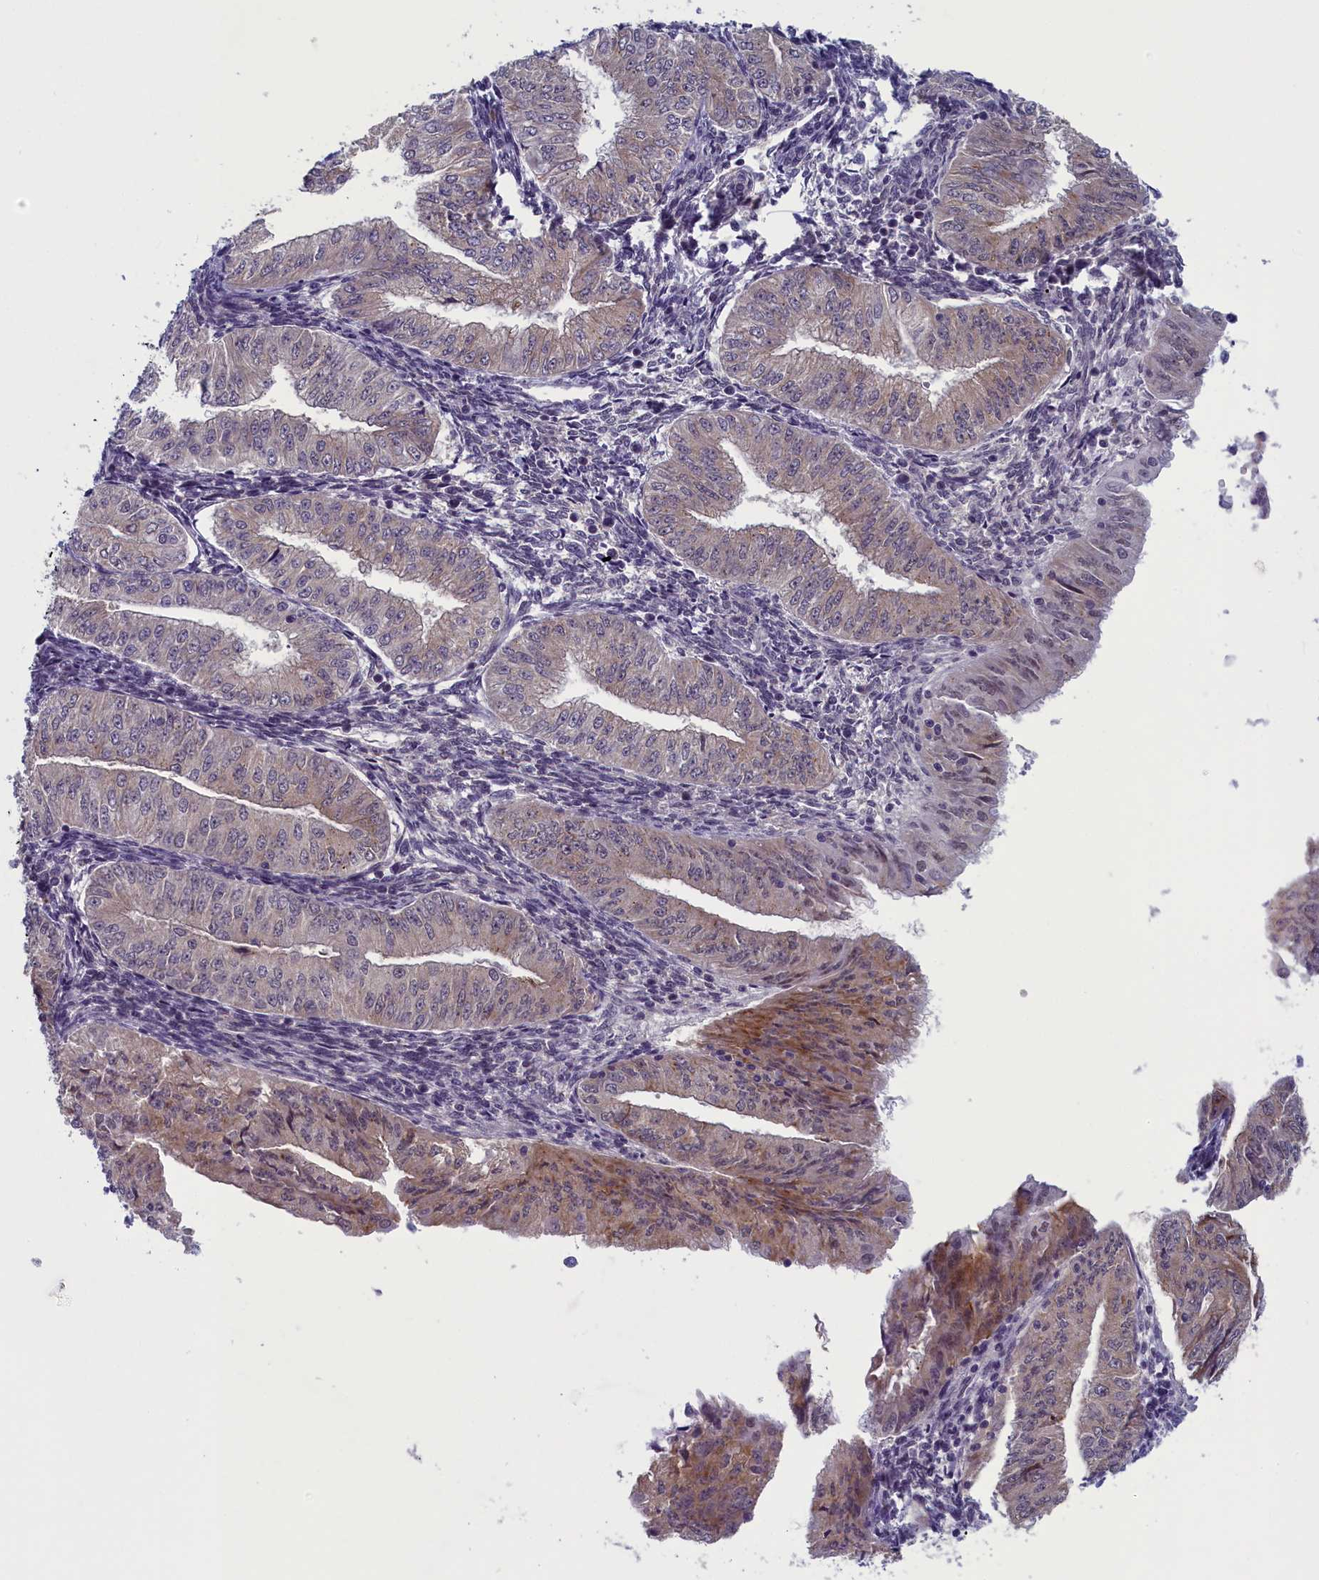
{"staining": {"intensity": "weak", "quantity": "25%-75%", "location": "cytoplasmic/membranous"}, "tissue": "endometrial cancer", "cell_type": "Tumor cells", "image_type": "cancer", "snomed": [{"axis": "morphology", "description": "Normal tissue, NOS"}, {"axis": "morphology", "description": "Adenocarcinoma, NOS"}, {"axis": "topography", "description": "Endometrium"}], "caption": "Endometrial adenocarcinoma stained with IHC exhibits weak cytoplasmic/membranous positivity in about 25%-75% of tumor cells.", "gene": "CNEP1R1", "patient": {"sex": "female", "age": 53}}